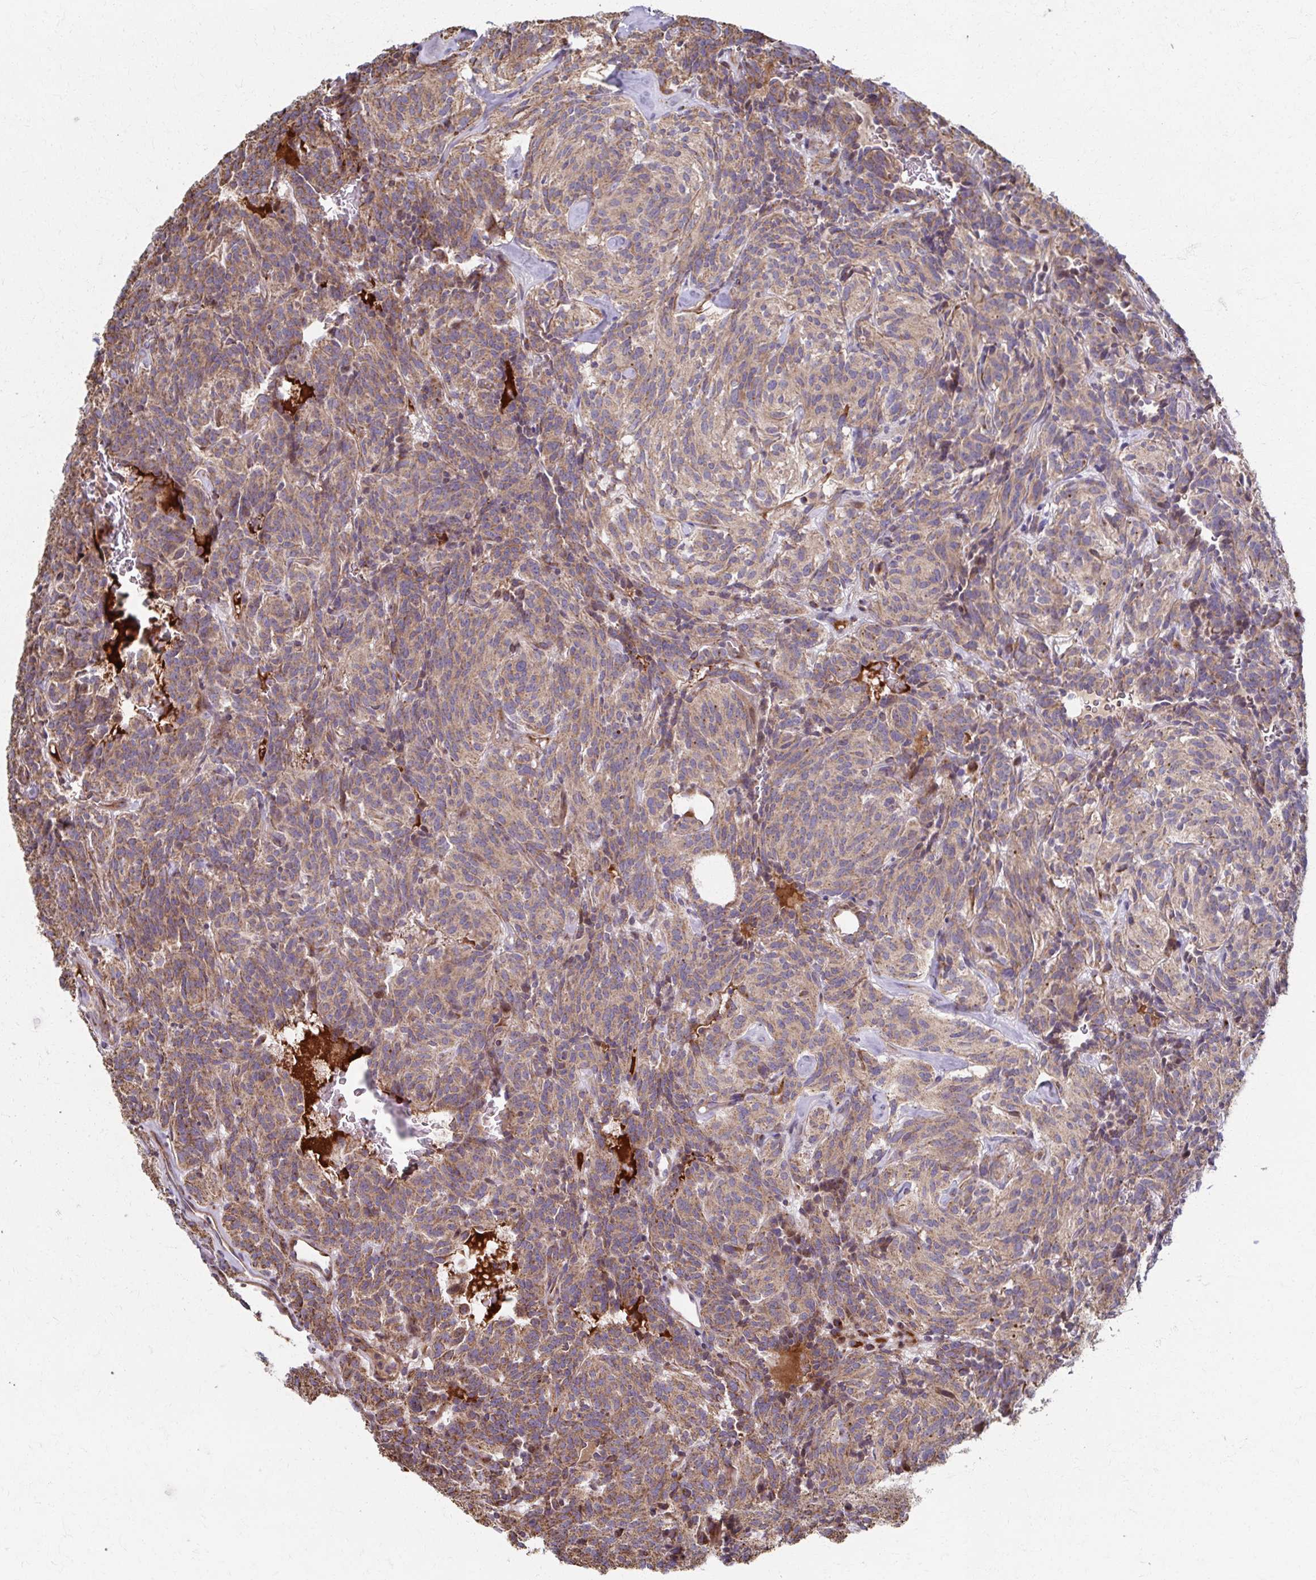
{"staining": {"intensity": "moderate", "quantity": ">75%", "location": "cytoplasmic/membranous"}, "tissue": "carcinoid", "cell_type": "Tumor cells", "image_type": "cancer", "snomed": [{"axis": "morphology", "description": "Carcinoid, malignant, NOS"}, {"axis": "topography", "description": "Lung"}], "caption": "Immunohistochemical staining of human malignant carcinoid shows moderate cytoplasmic/membranous protein expression in about >75% of tumor cells.", "gene": "SAT1", "patient": {"sex": "female", "age": 61}}